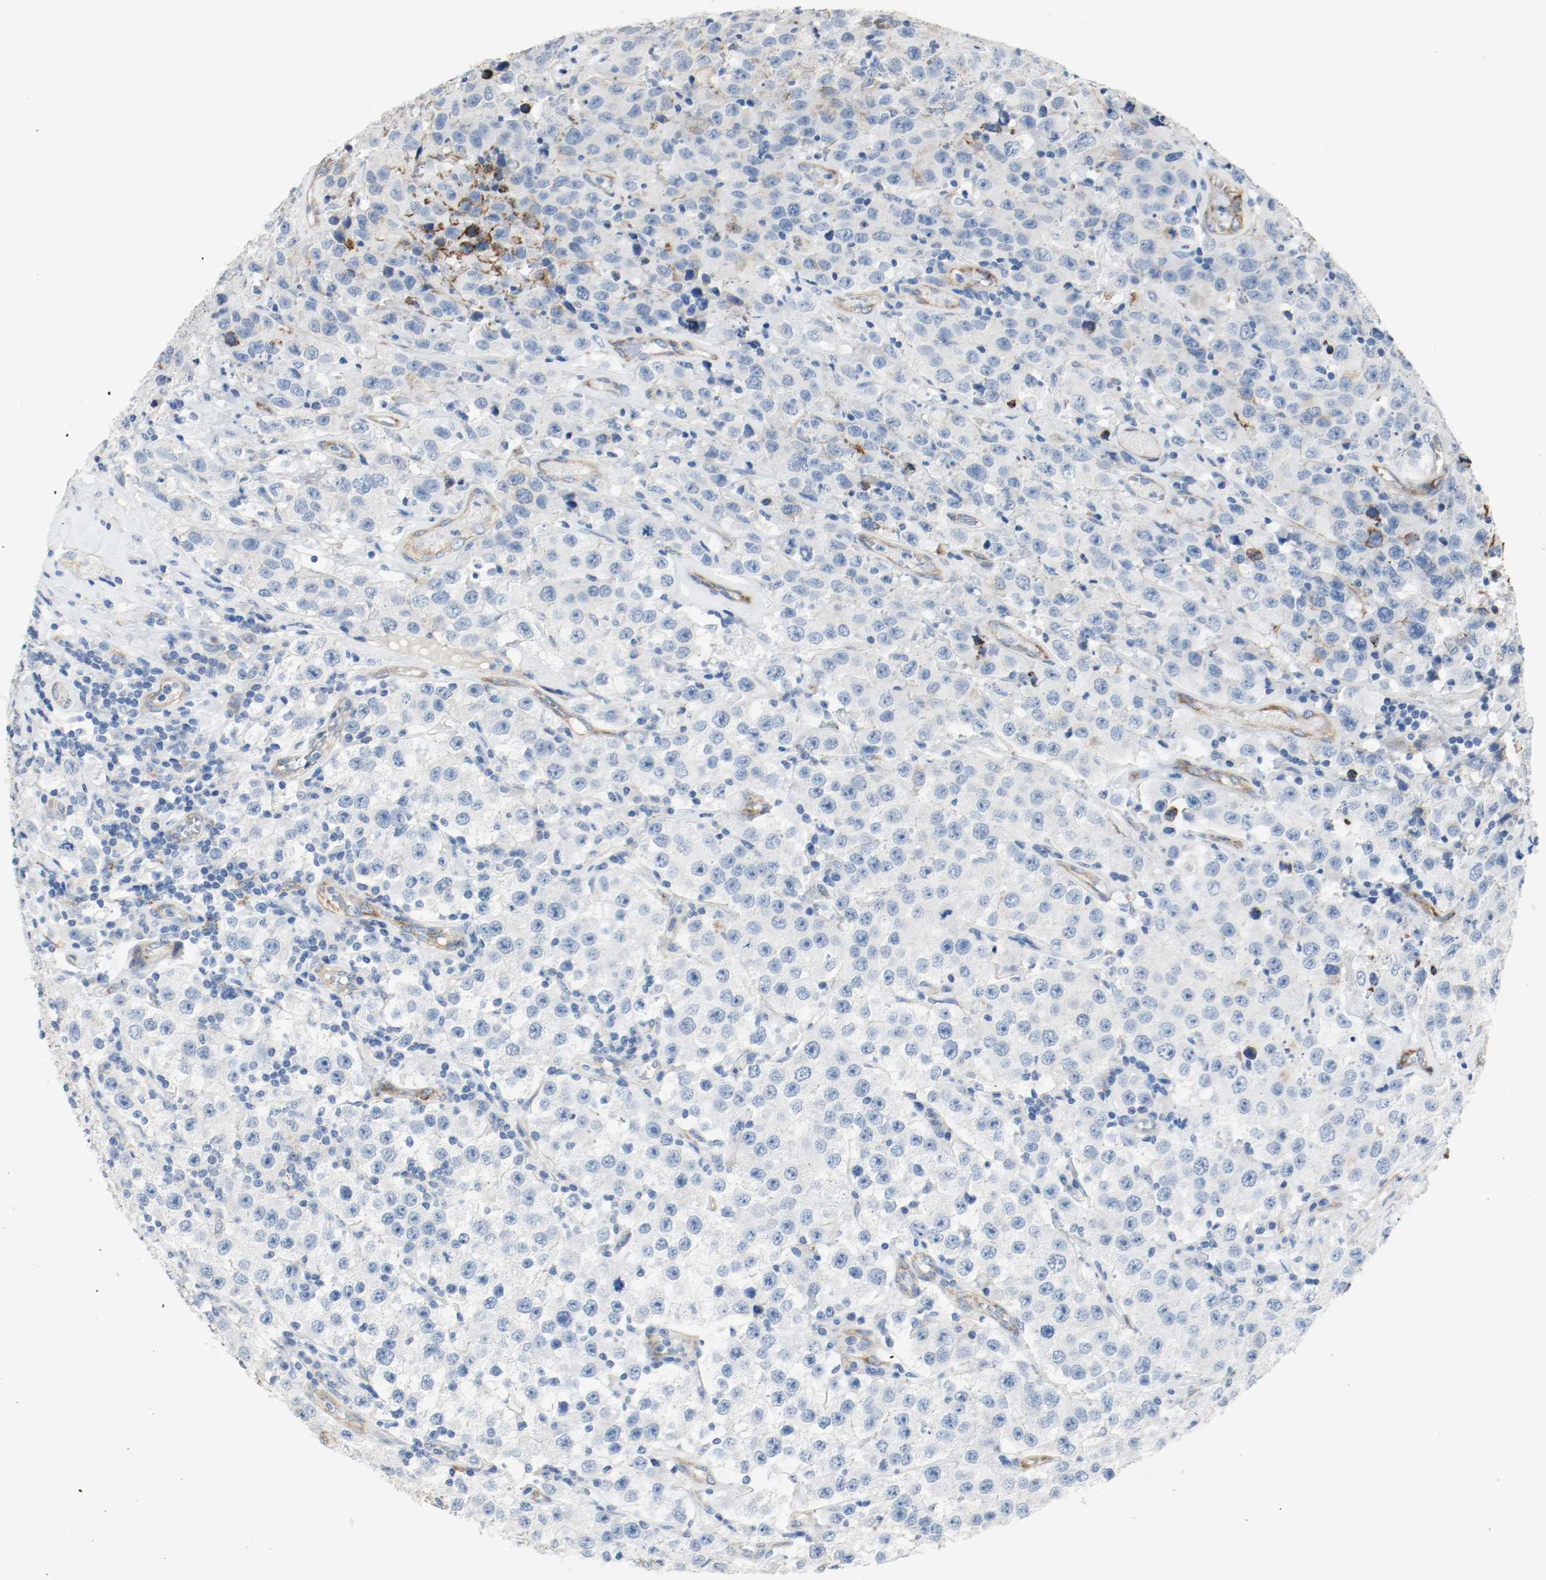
{"staining": {"intensity": "negative", "quantity": "none", "location": "none"}, "tissue": "testis cancer", "cell_type": "Tumor cells", "image_type": "cancer", "snomed": [{"axis": "morphology", "description": "Seminoma, NOS"}, {"axis": "topography", "description": "Testis"}], "caption": "An IHC micrograph of testis seminoma is shown. There is no staining in tumor cells of testis seminoma.", "gene": "LAMB1", "patient": {"sex": "male", "age": 52}}